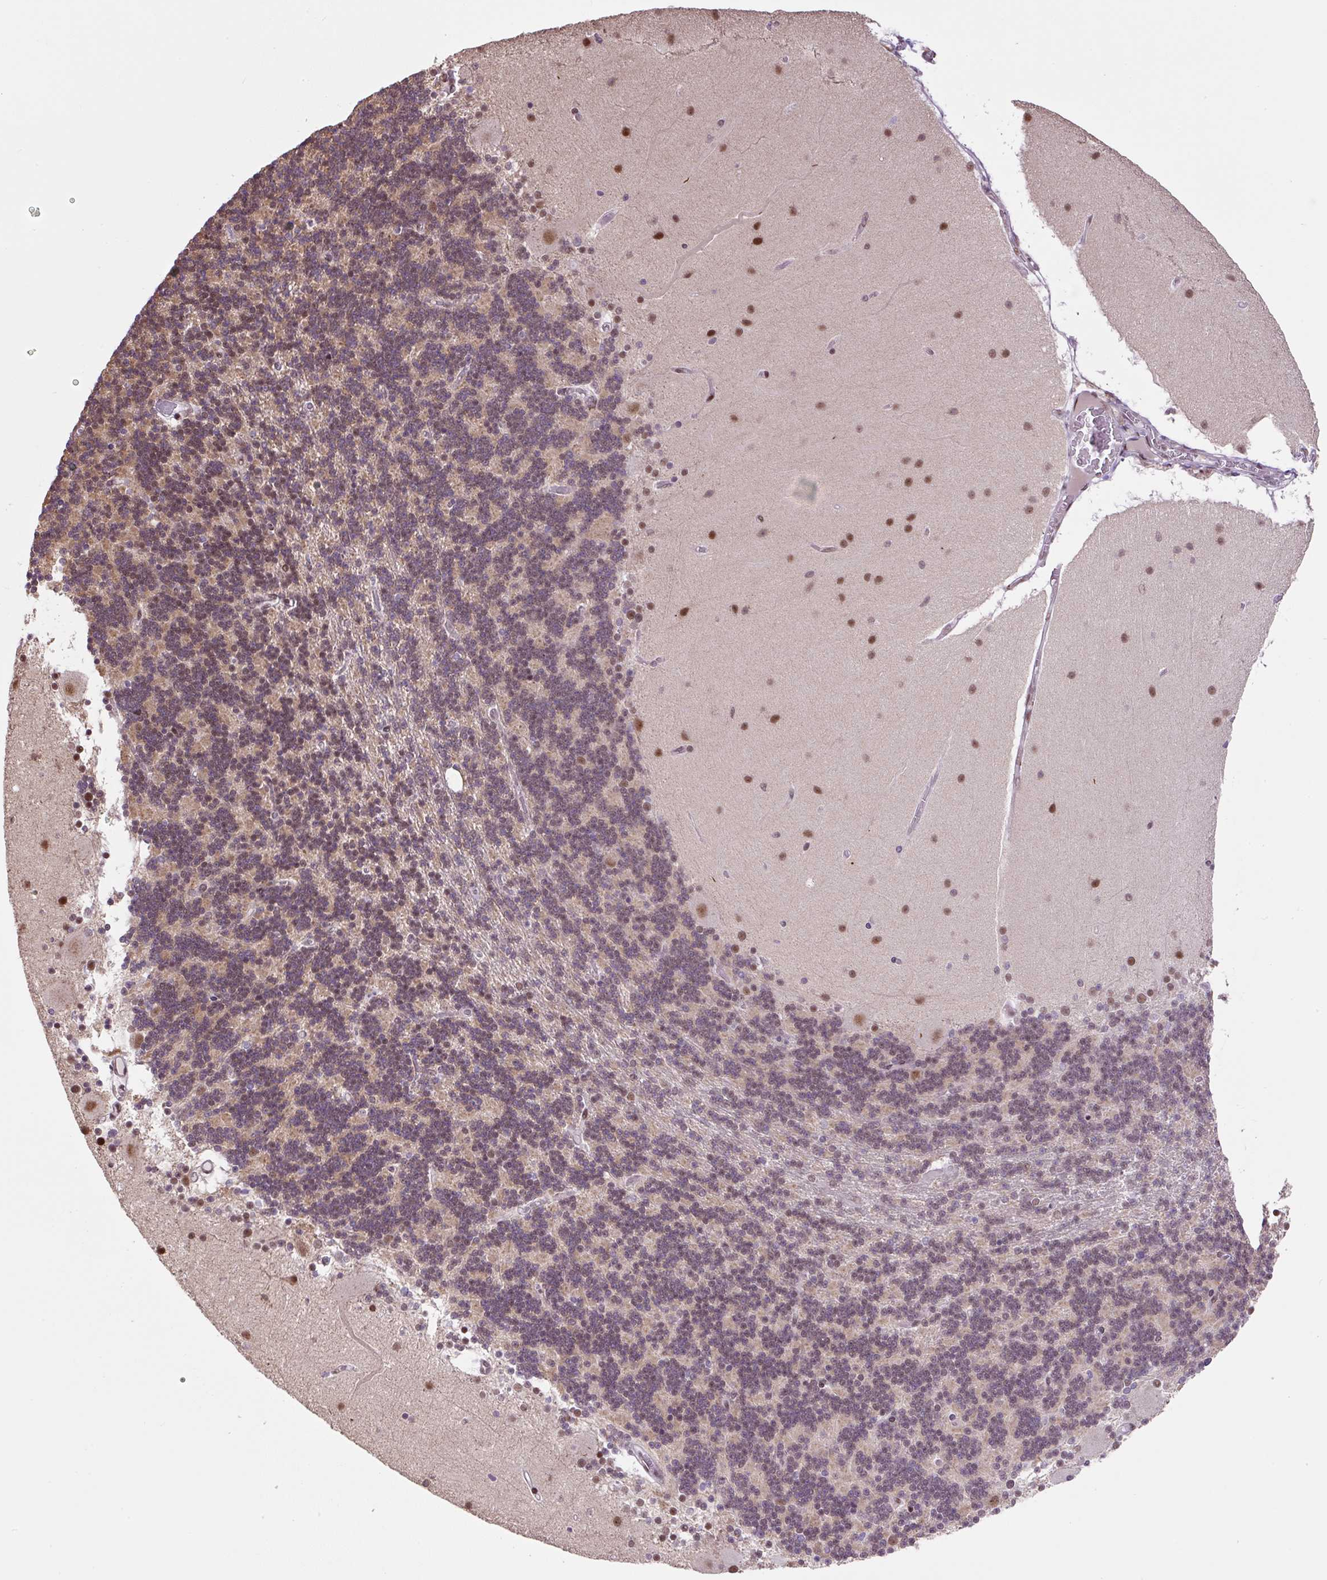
{"staining": {"intensity": "moderate", "quantity": ">75%", "location": "nuclear"}, "tissue": "cerebellum", "cell_type": "Cells in granular layer", "image_type": "normal", "snomed": [{"axis": "morphology", "description": "Normal tissue, NOS"}, {"axis": "topography", "description": "Cerebellum"}], "caption": "Immunohistochemistry (DAB (3,3'-diaminobenzidine)) staining of benign human cerebellum demonstrates moderate nuclear protein positivity in approximately >75% of cells in granular layer.", "gene": "TAF1A", "patient": {"sex": "female", "age": 54}}